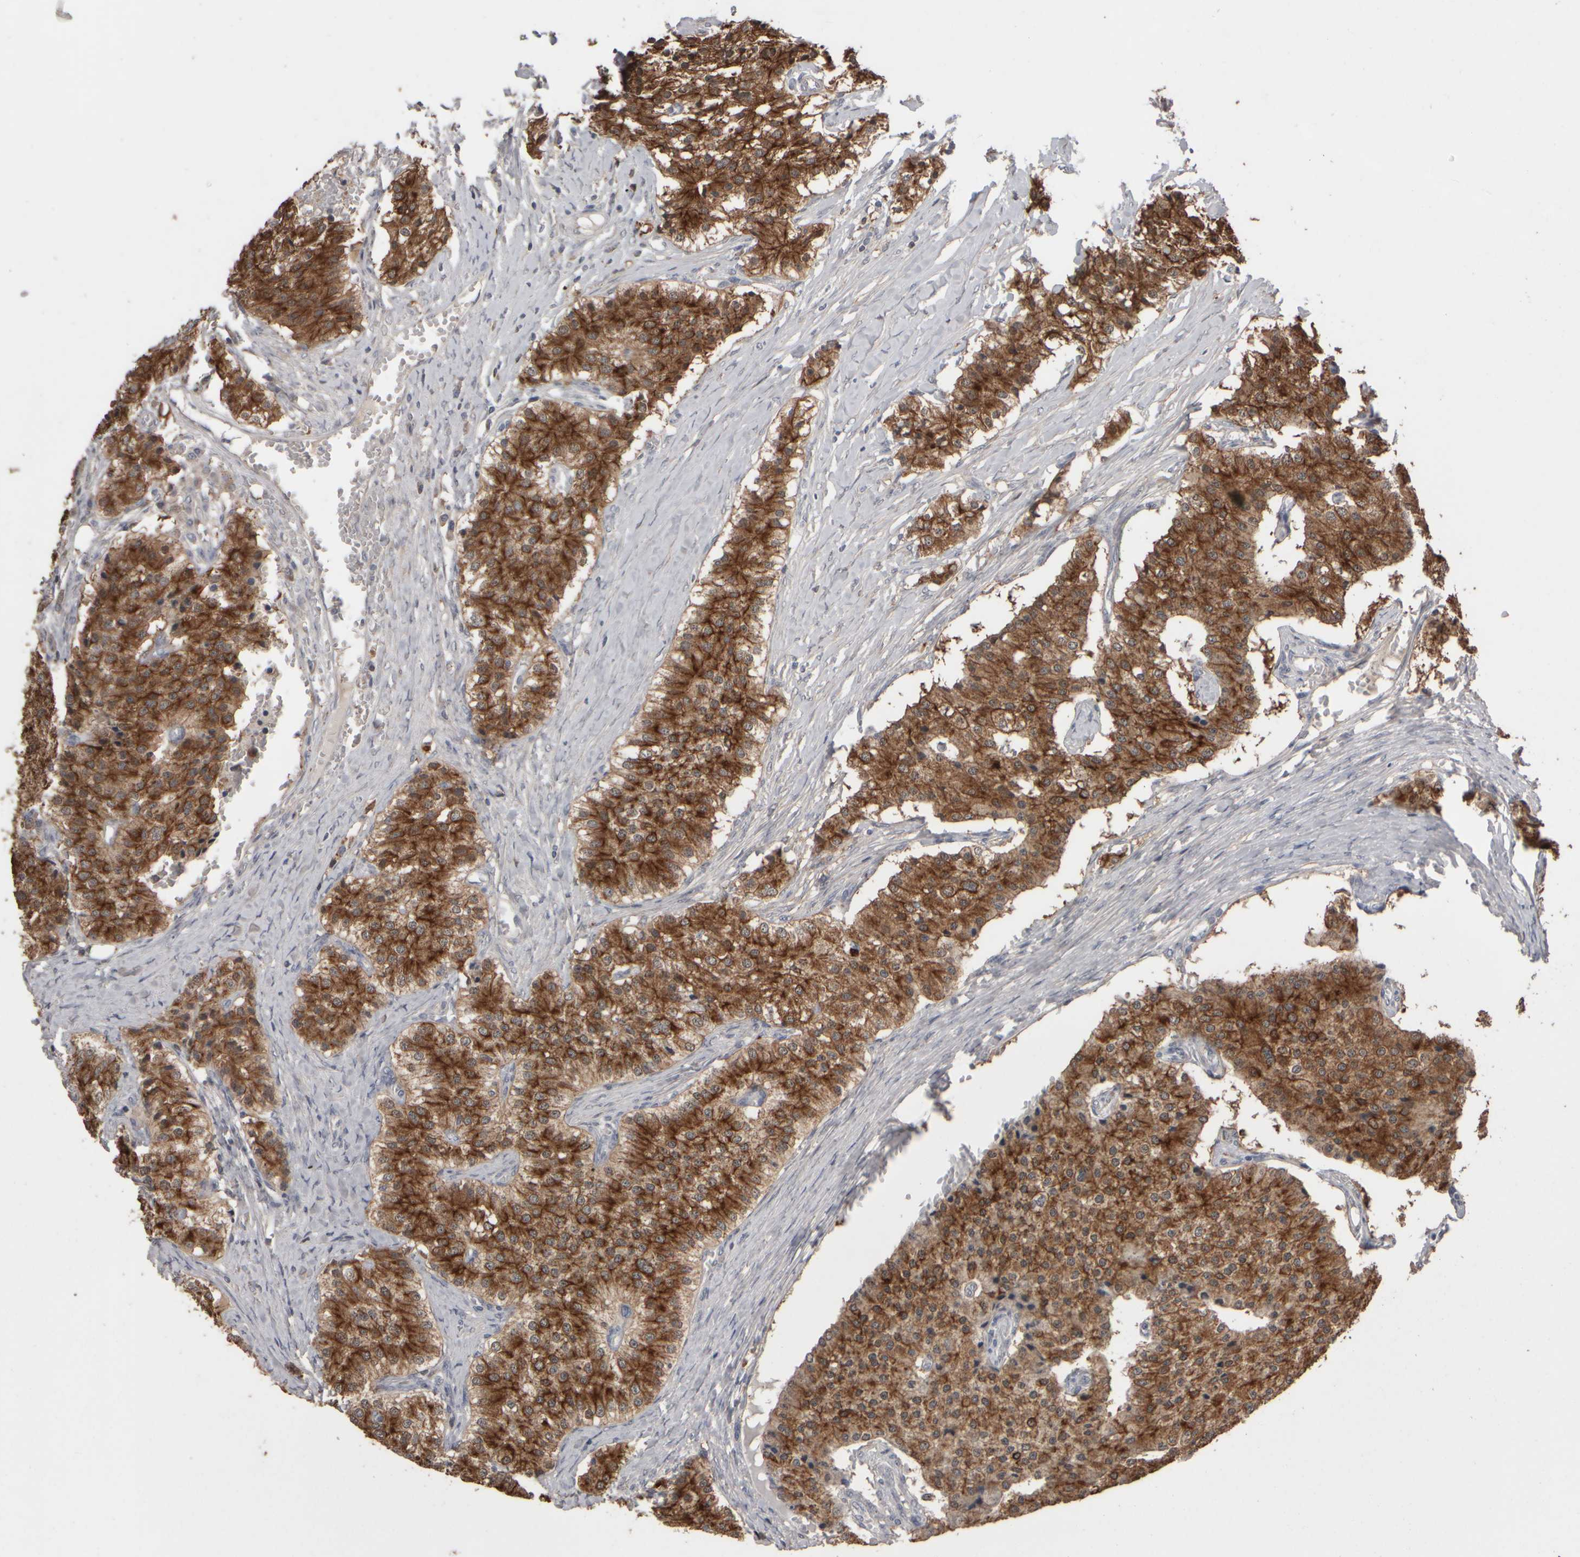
{"staining": {"intensity": "strong", "quantity": ">75%", "location": "cytoplasmic/membranous"}, "tissue": "carcinoid", "cell_type": "Tumor cells", "image_type": "cancer", "snomed": [{"axis": "morphology", "description": "Carcinoid, malignant, NOS"}, {"axis": "topography", "description": "Colon"}], "caption": "IHC image of neoplastic tissue: human malignant carcinoid stained using IHC reveals high levels of strong protein expression localized specifically in the cytoplasmic/membranous of tumor cells, appearing as a cytoplasmic/membranous brown color.", "gene": "EPHX2", "patient": {"sex": "female", "age": 52}}